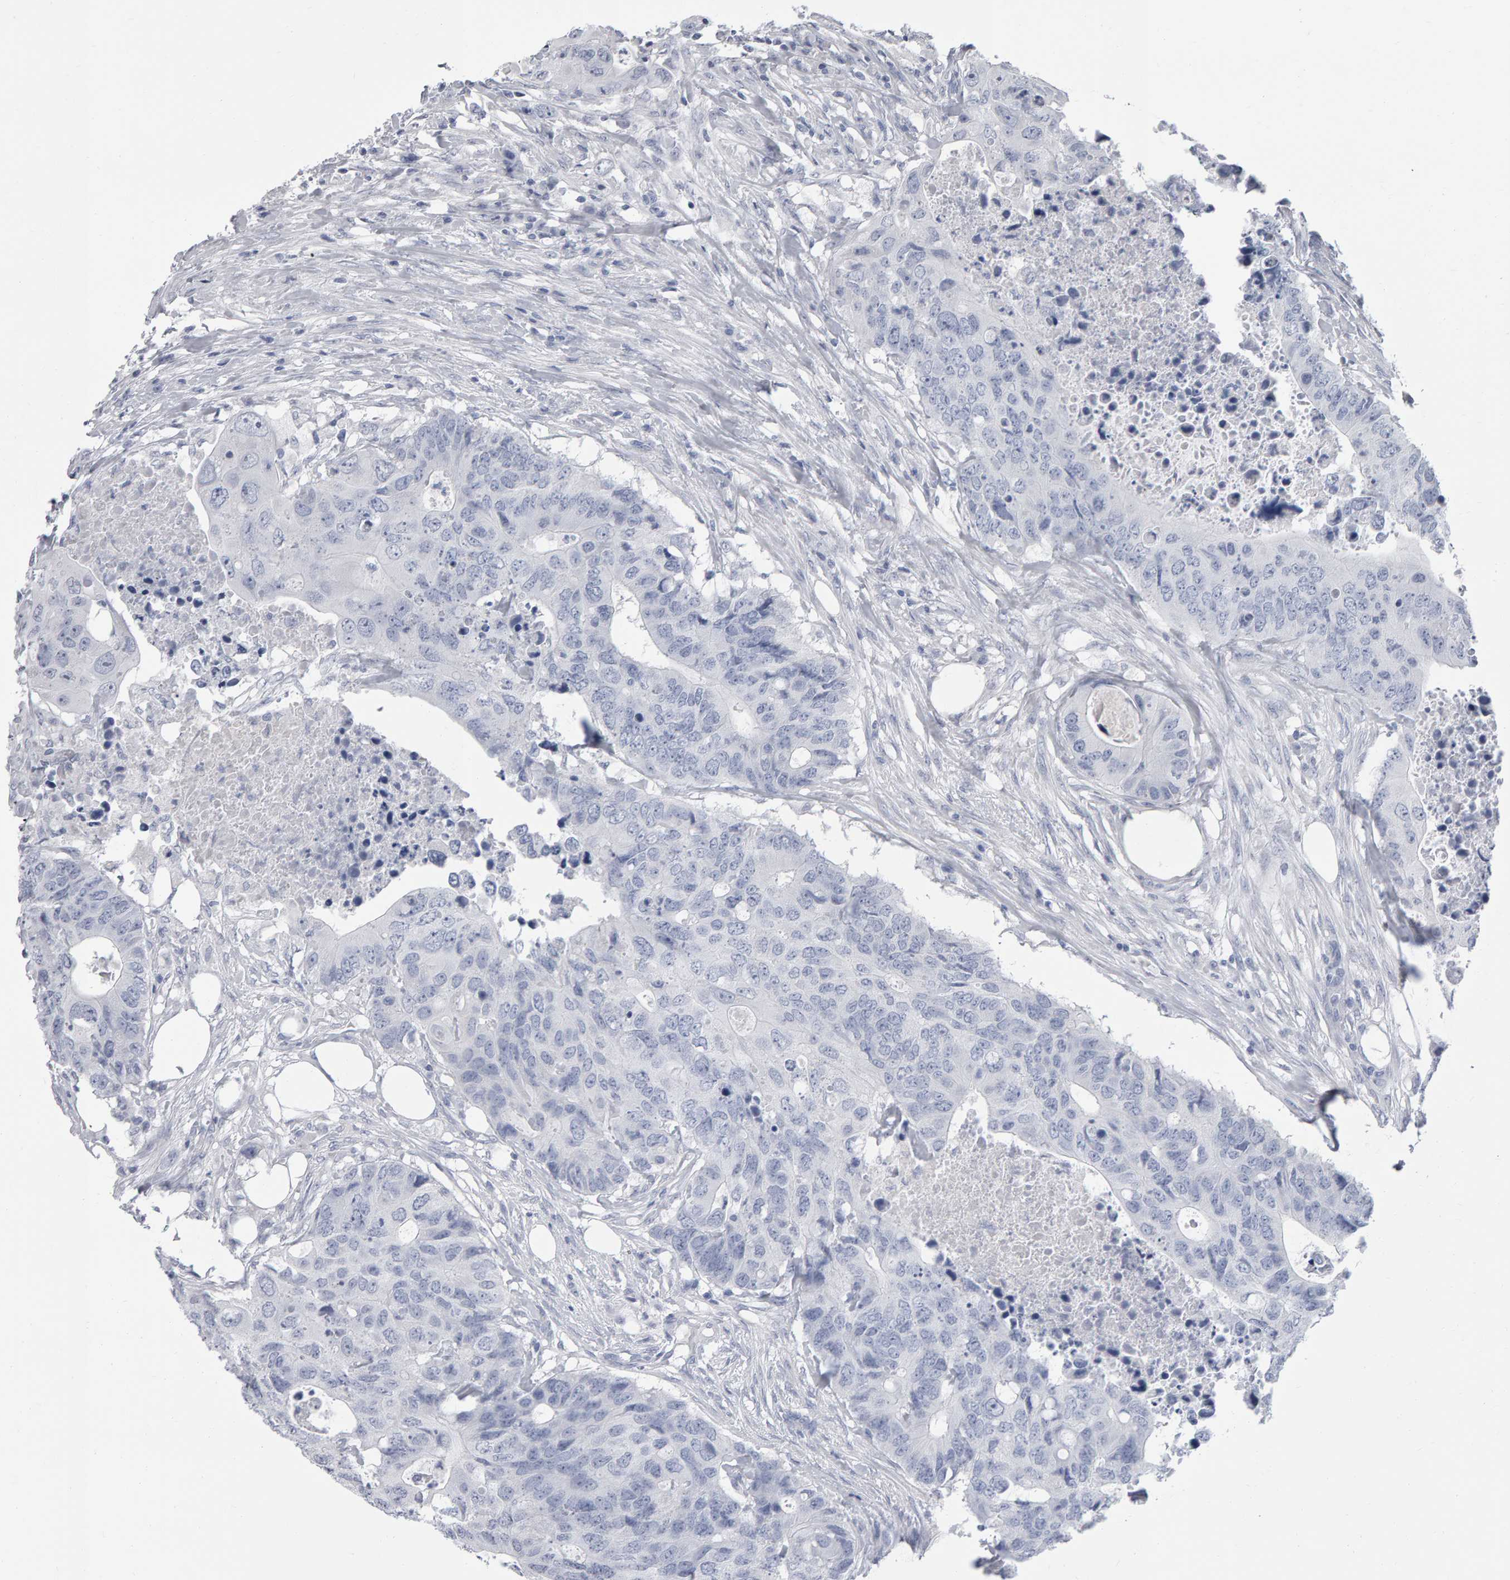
{"staining": {"intensity": "negative", "quantity": "none", "location": "none"}, "tissue": "colorectal cancer", "cell_type": "Tumor cells", "image_type": "cancer", "snomed": [{"axis": "morphology", "description": "Adenocarcinoma, NOS"}, {"axis": "topography", "description": "Colon"}], "caption": "High magnification brightfield microscopy of adenocarcinoma (colorectal) stained with DAB (3,3'-diaminobenzidine) (brown) and counterstained with hematoxylin (blue): tumor cells show no significant expression. (DAB immunohistochemistry (IHC) with hematoxylin counter stain).", "gene": "NCDN", "patient": {"sex": "male", "age": 71}}